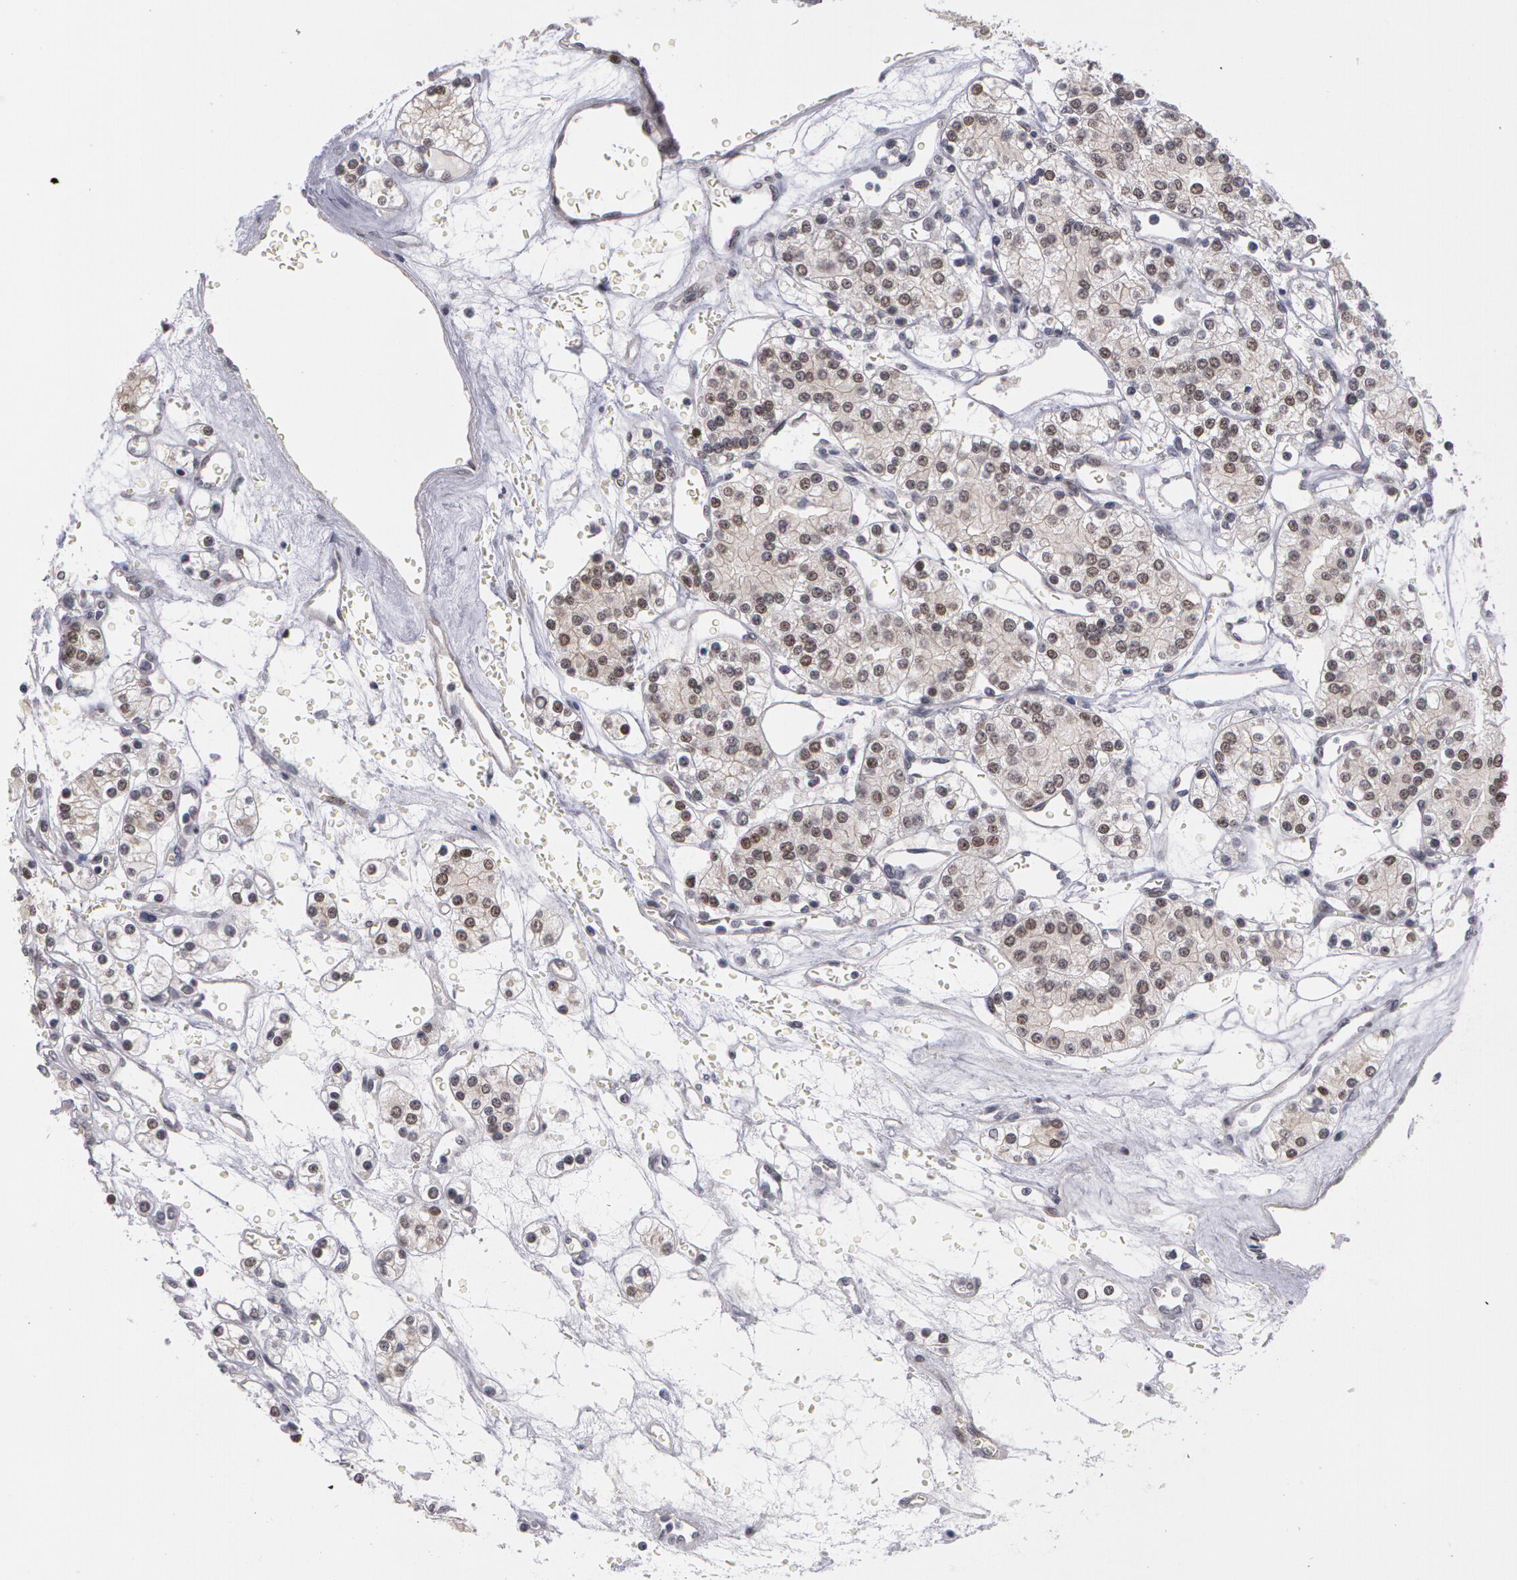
{"staining": {"intensity": "weak", "quantity": "<25%", "location": "nuclear"}, "tissue": "renal cancer", "cell_type": "Tumor cells", "image_type": "cancer", "snomed": [{"axis": "morphology", "description": "Adenocarcinoma, NOS"}, {"axis": "topography", "description": "Kidney"}], "caption": "Tumor cells show no significant expression in renal cancer (adenocarcinoma).", "gene": "PRICKLE1", "patient": {"sex": "female", "age": 62}}